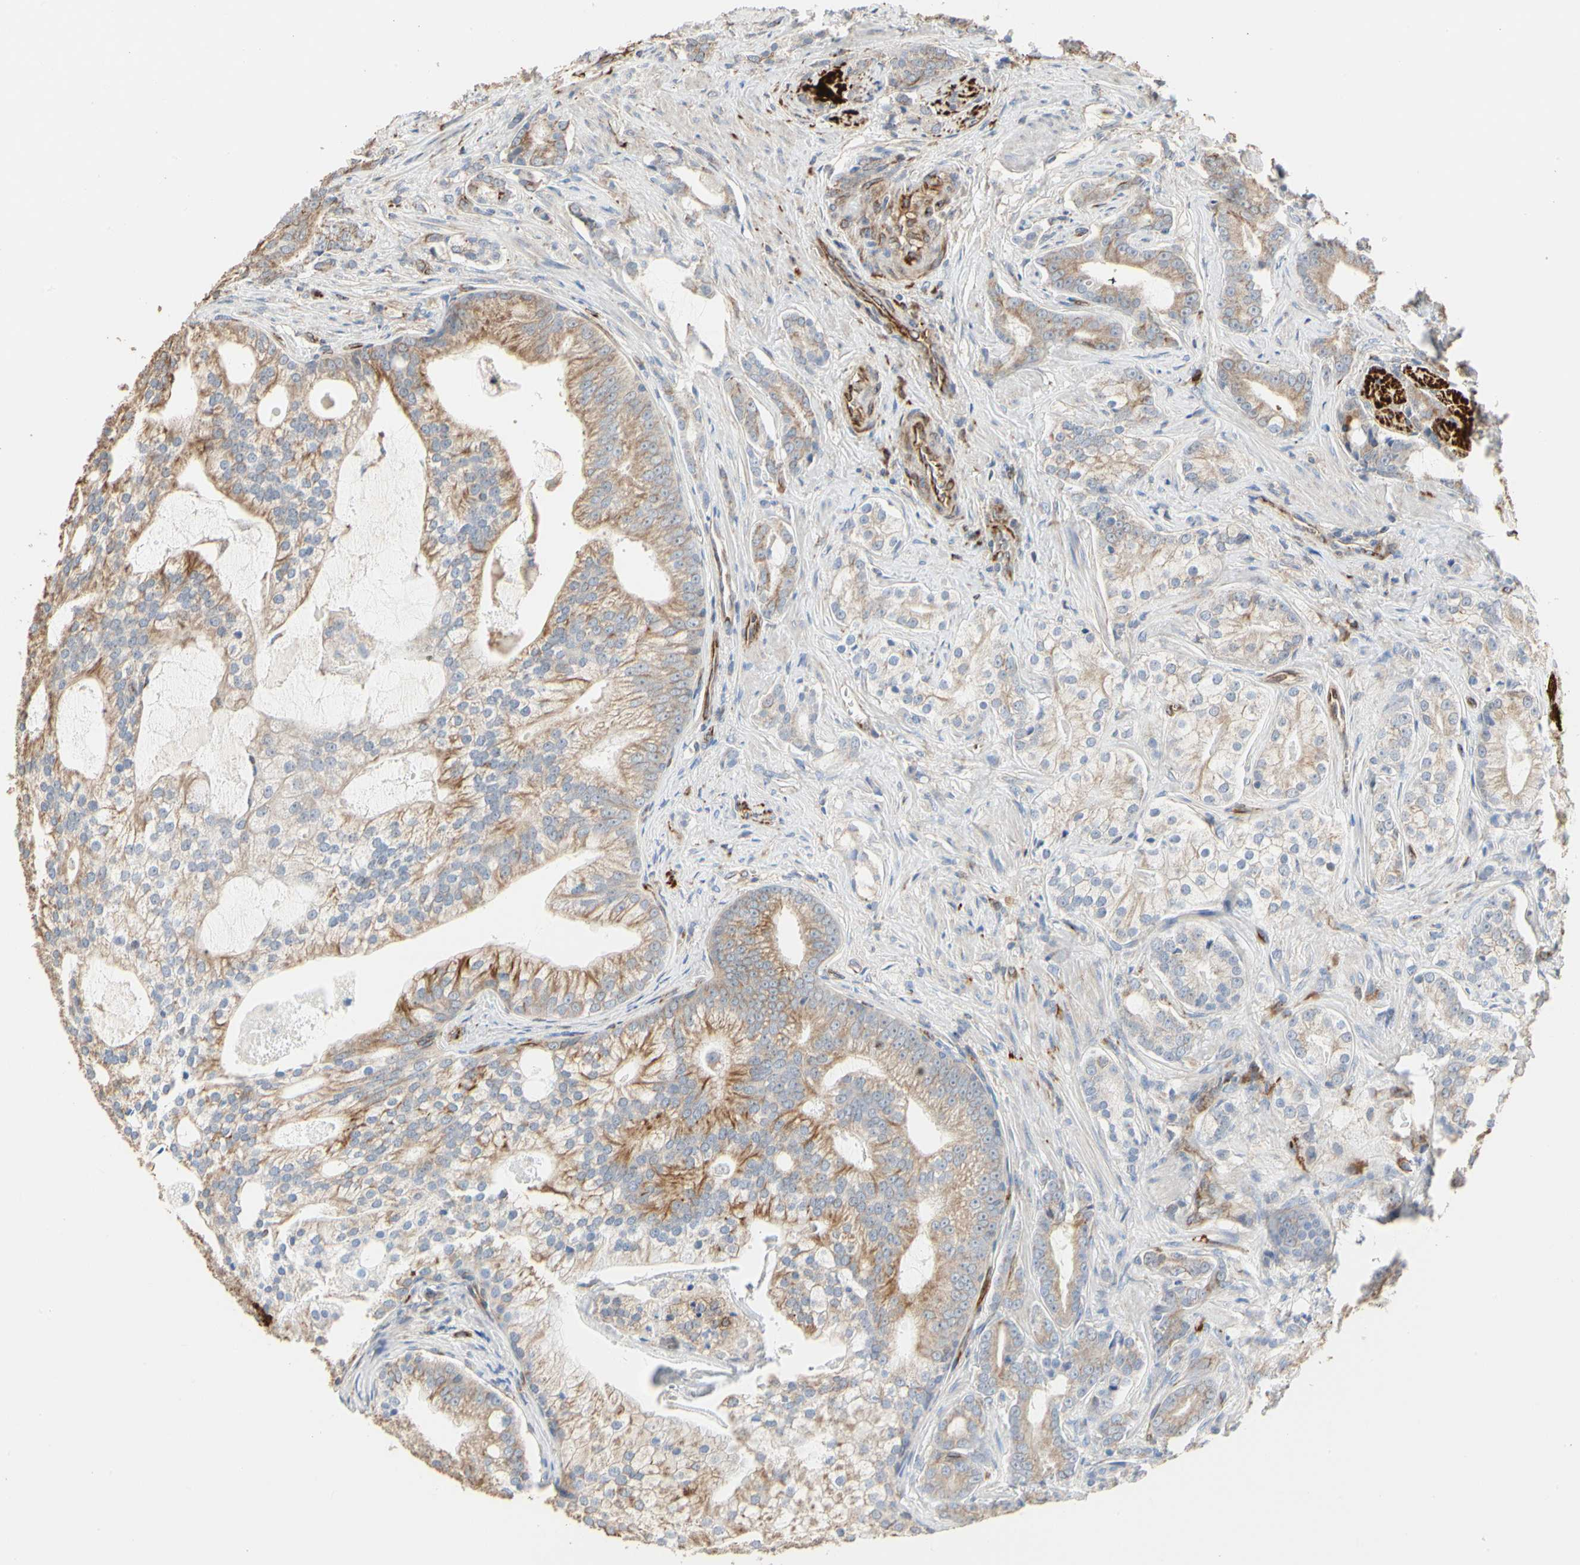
{"staining": {"intensity": "weak", "quantity": "25%-75%", "location": "cytoplasmic/membranous"}, "tissue": "prostate cancer", "cell_type": "Tumor cells", "image_type": "cancer", "snomed": [{"axis": "morphology", "description": "Adenocarcinoma, Low grade"}, {"axis": "topography", "description": "Prostate"}], "caption": "Human prostate cancer (adenocarcinoma (low-grade)) stained with a protein marker shows weak staining in tumor cells.", "gene": "TUBA1A", "patient": {"sex": "male", "age": 58}}